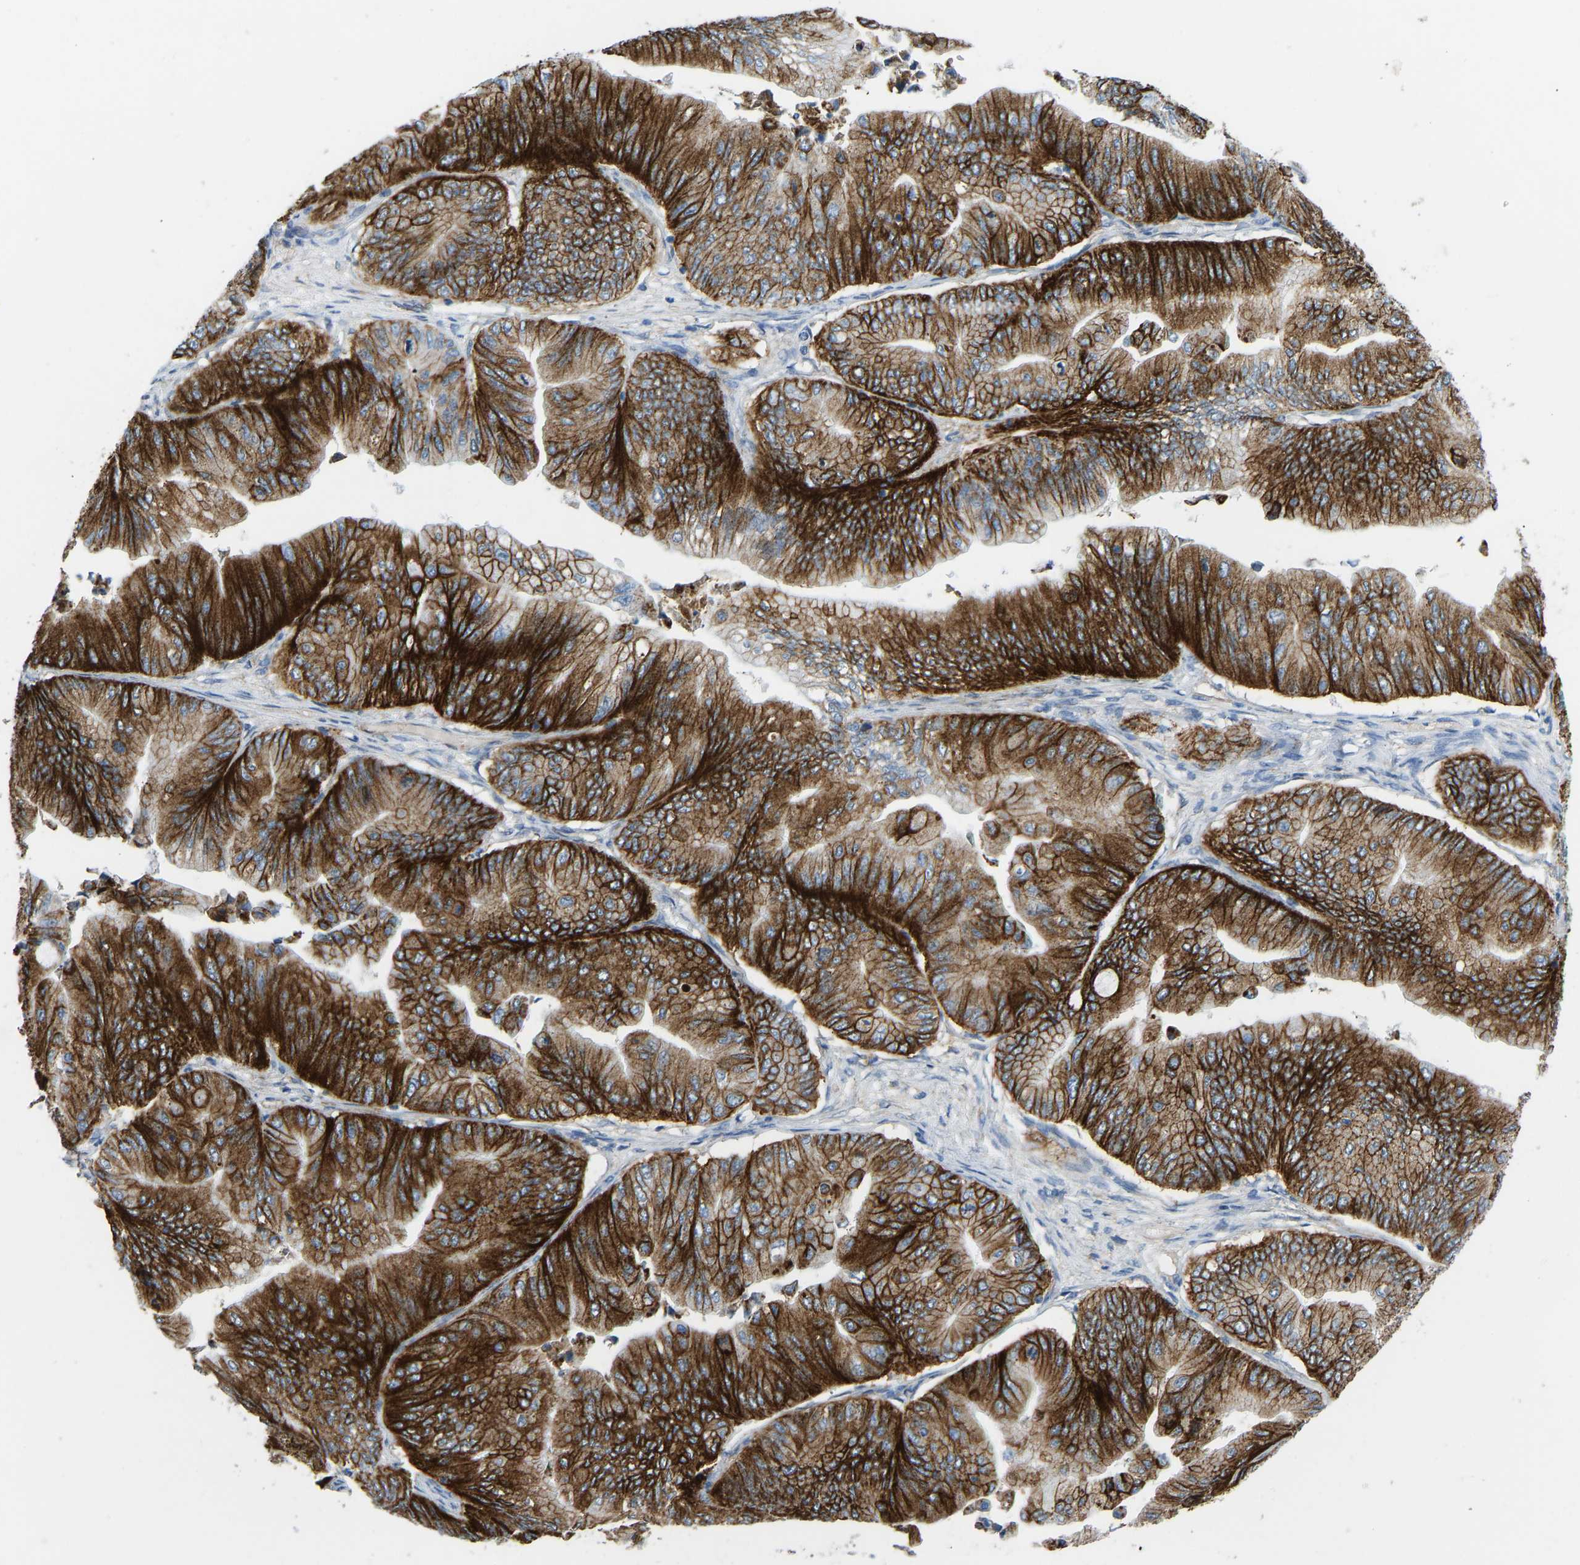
{"staining": {"intensity": "strong", "quantity": ">75%", "location": "cytoplasmic/membranous"}, "tissue": "ovarian cancer", "cell_type": "Tumor cells", "image_type": "cancer", "snomed": [{"axis": "morphology", "description": "Cystadenocarcinoma, mucinous, NOS"}, {"axis": "topography", "description": "Ovary"}], "caption": "A high amount of strong cytoplasmic/membranous expression is identified in about >75% of tumor cells in ovarian cancer tissue.", "gene": "ATP1A1", "patient": {"sex": "female", "age": 61}}